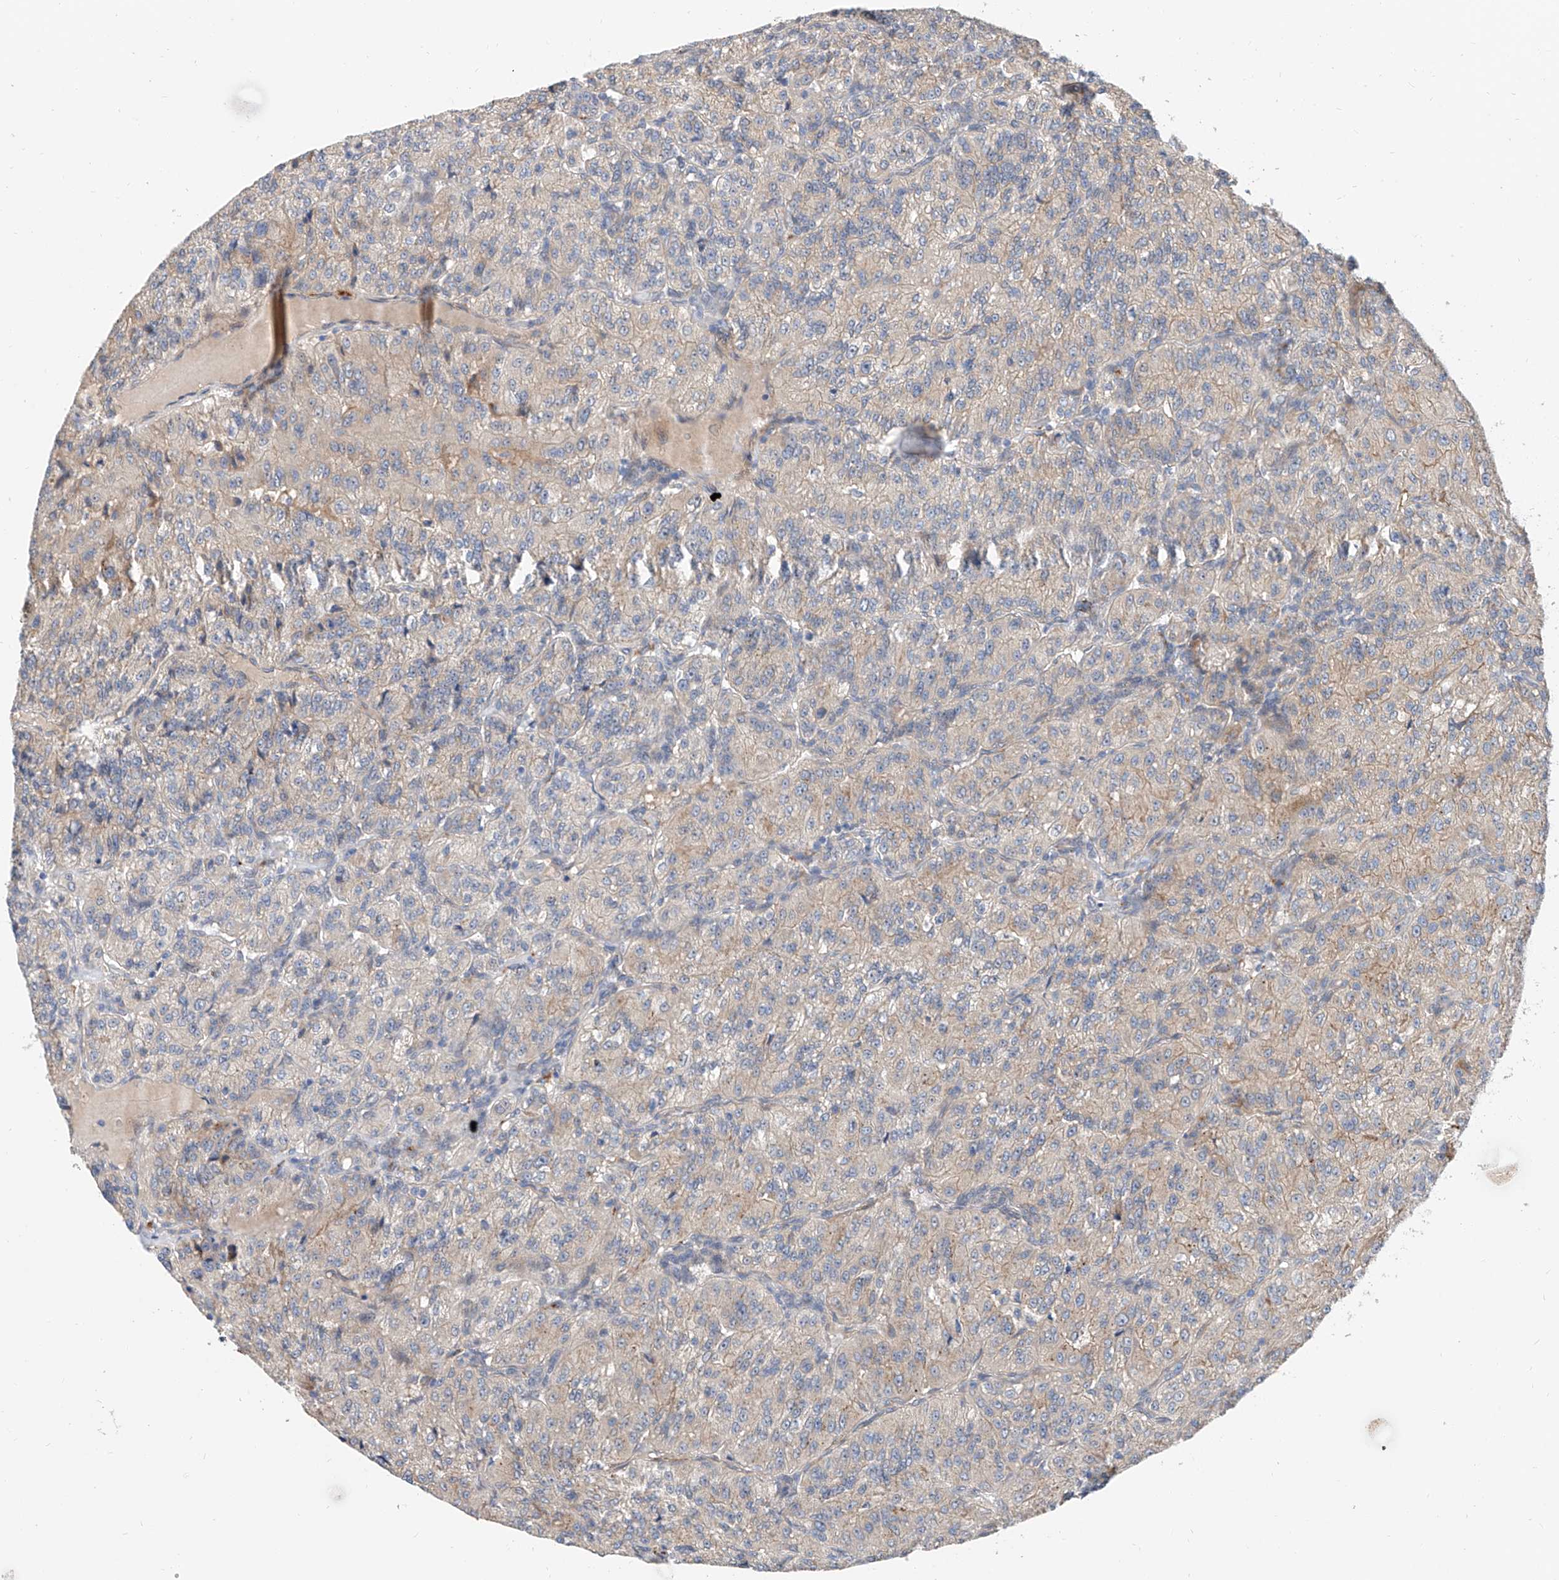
{"staining": {"intensity": "weak", "quantity": "<25%", "location": "cytoplasmic/membranous"}, "tissue": "renal cancer", "cell_type": "Tumor cells", "image_type": "cancer", "snomed": [{"axis": "morphology", "description": "Adenocarcinoma, NOS"}, {"axis": "topography", "description": "Kidney"}], "caption": "Human renal cancer (adenocarcinoma) stained for a protein using IHC demonstrates no expression in tumor cells.", "gene": "MAGEE2", "patient": {"sex": "female", "age": 63}}